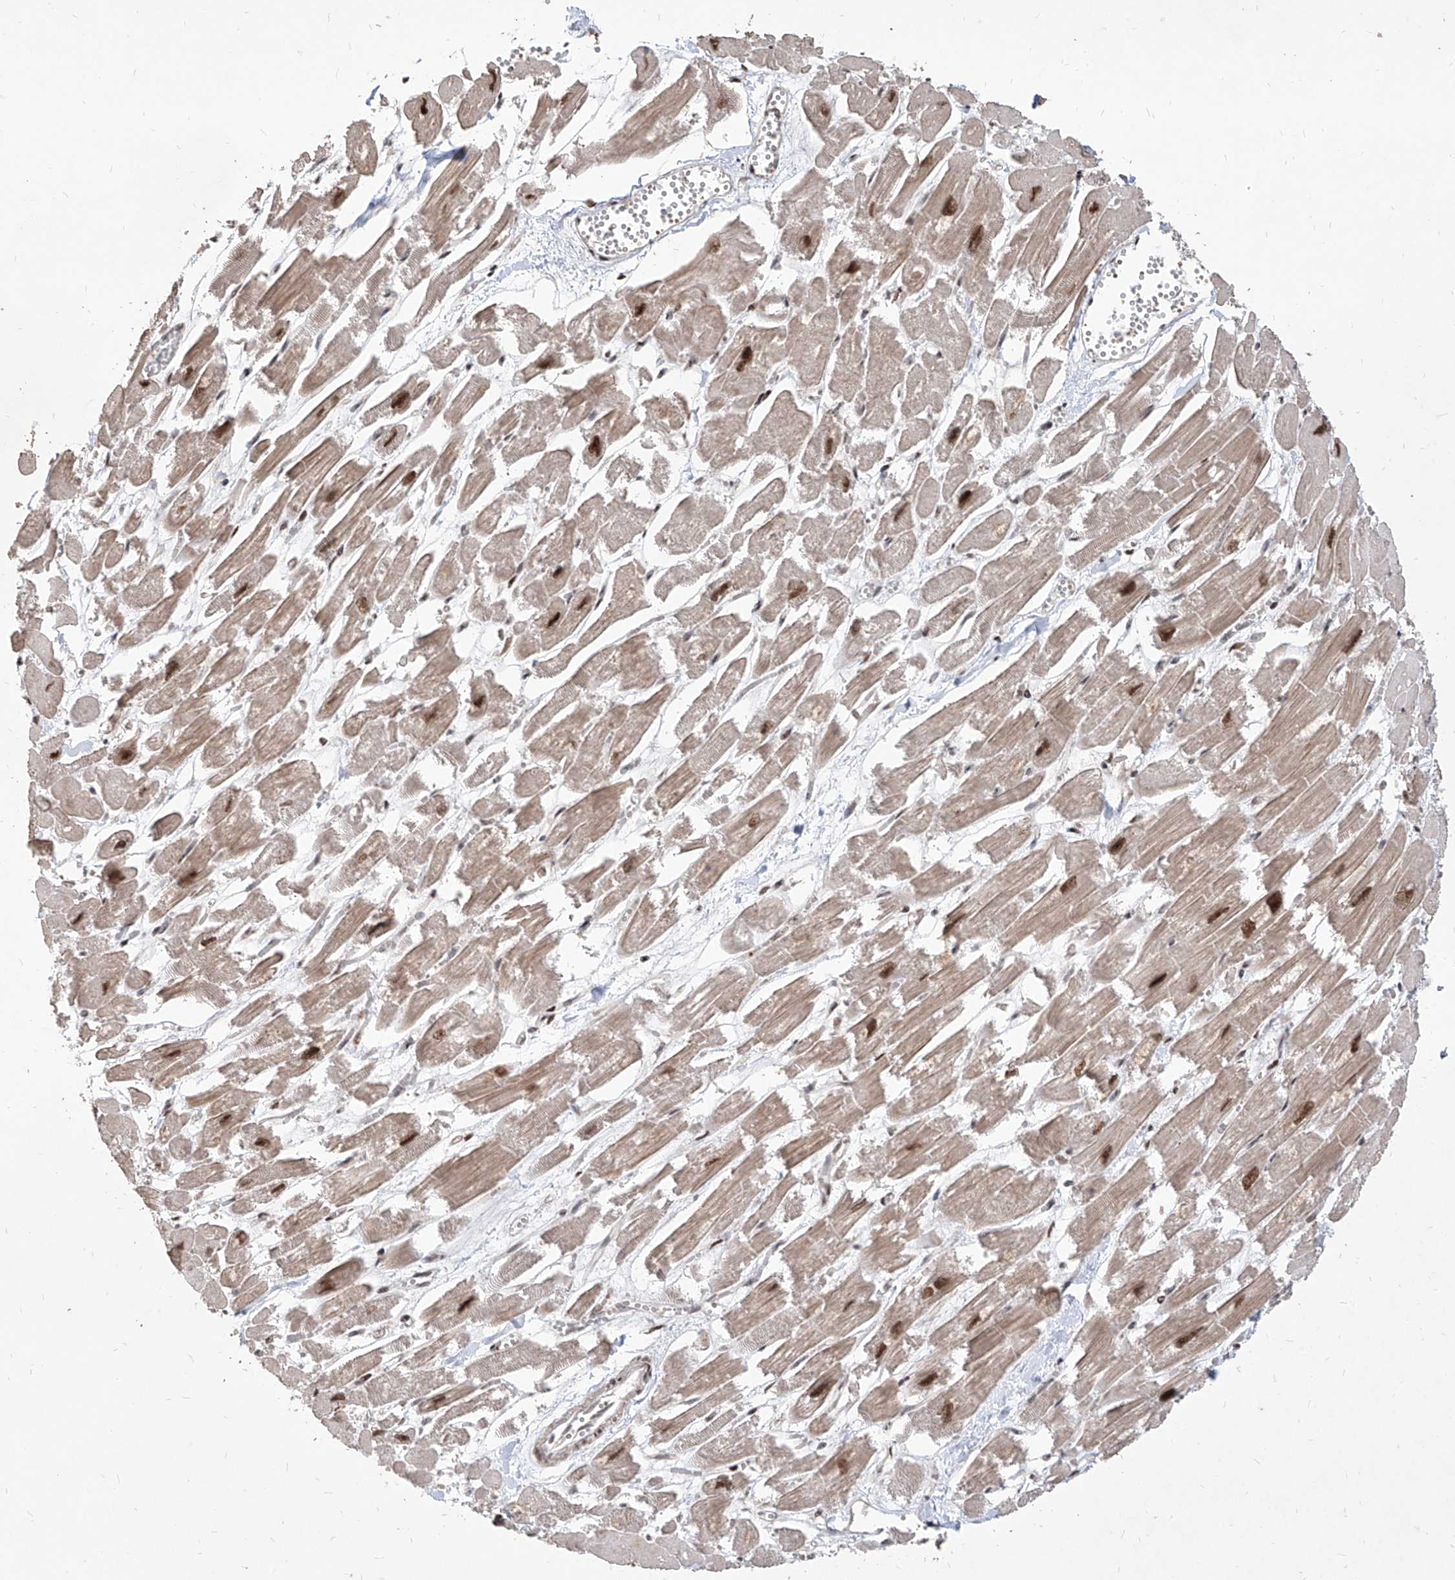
{"staining": {"intensity": "strong", "quantity": "25%-75%", "location": "nuclear"}, "tissue": "heart muscle", "cell_type": "Cardiomyocytes", "image_type": "normal", "snomed": [{"axis": "morphology", "description": "Normal tissue, NOS"}, {"axis": "topography", "description": "Heart"}], "caption": "Protein analysis of benign heart muscle exhibits strong nuclear positivity in approximately 25%-75% of cardiomyocytes.", "gene": "IRF2", "patient": {"sex": "male", "age": 54}}